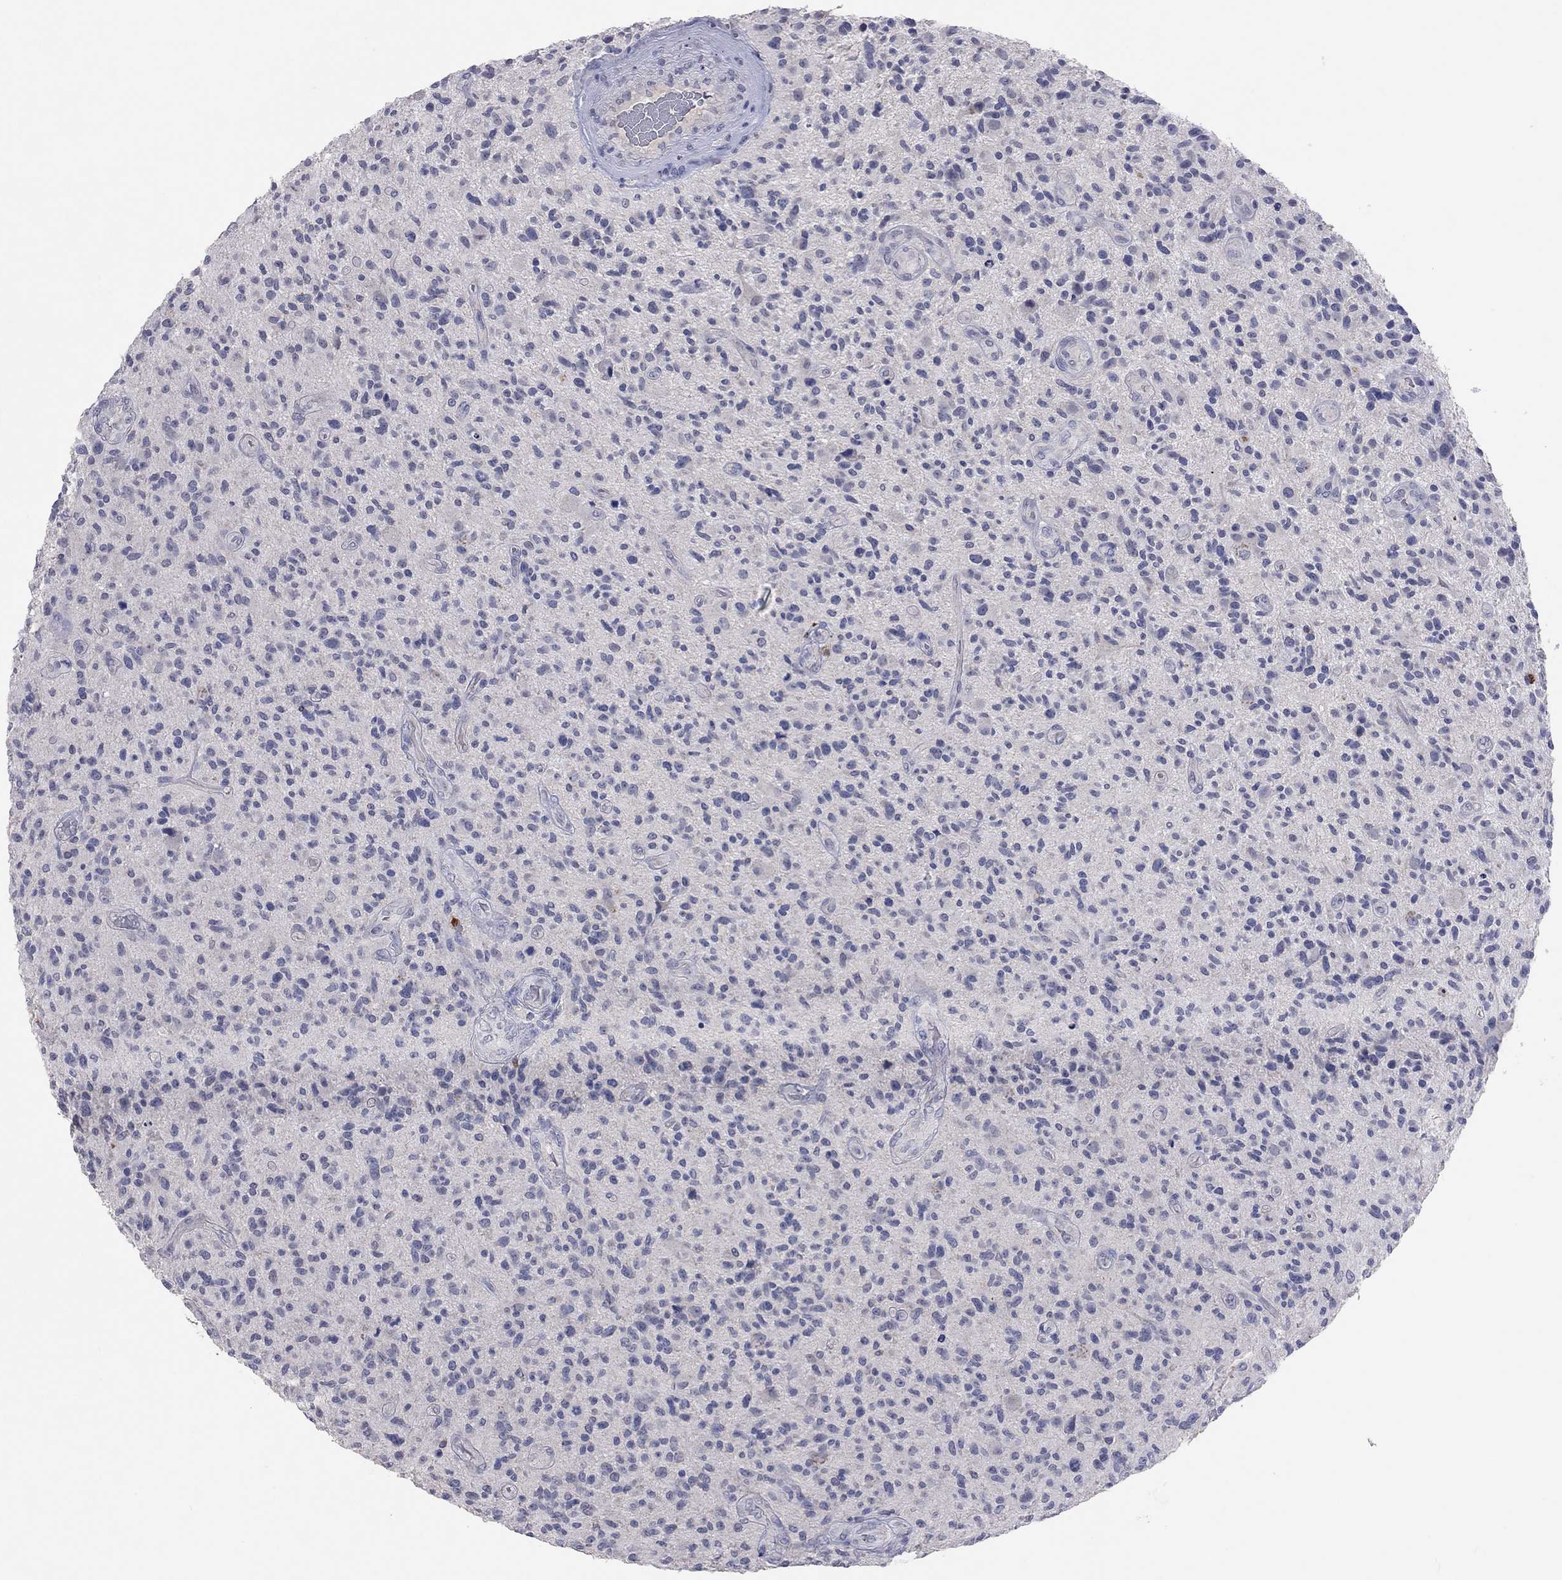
{"staining": {"intensity": "negative", "quantity": "none", "location": "none"}, "tissue": "glioma", "cell_type": "Tumor cells", "image_type": "cancer", "snomed": [{"axis": "morphology", "description": "Glioma, malignant, High grade"}, {"axis": "topography", "description": "Brain"}], "caption": "Immunohistochemistry (IHC) micrograph of human malignant high-grade glioma stained for a protein (brown), which demonstrates no expression in tumor cells. (Stains: DAB immunohistochemistry with hematoxylin counter stain, Microscopy: brightfield microscopy at high magnification).", "gene": "MMP13", "patient": {"sex": "male", "age": 47}}